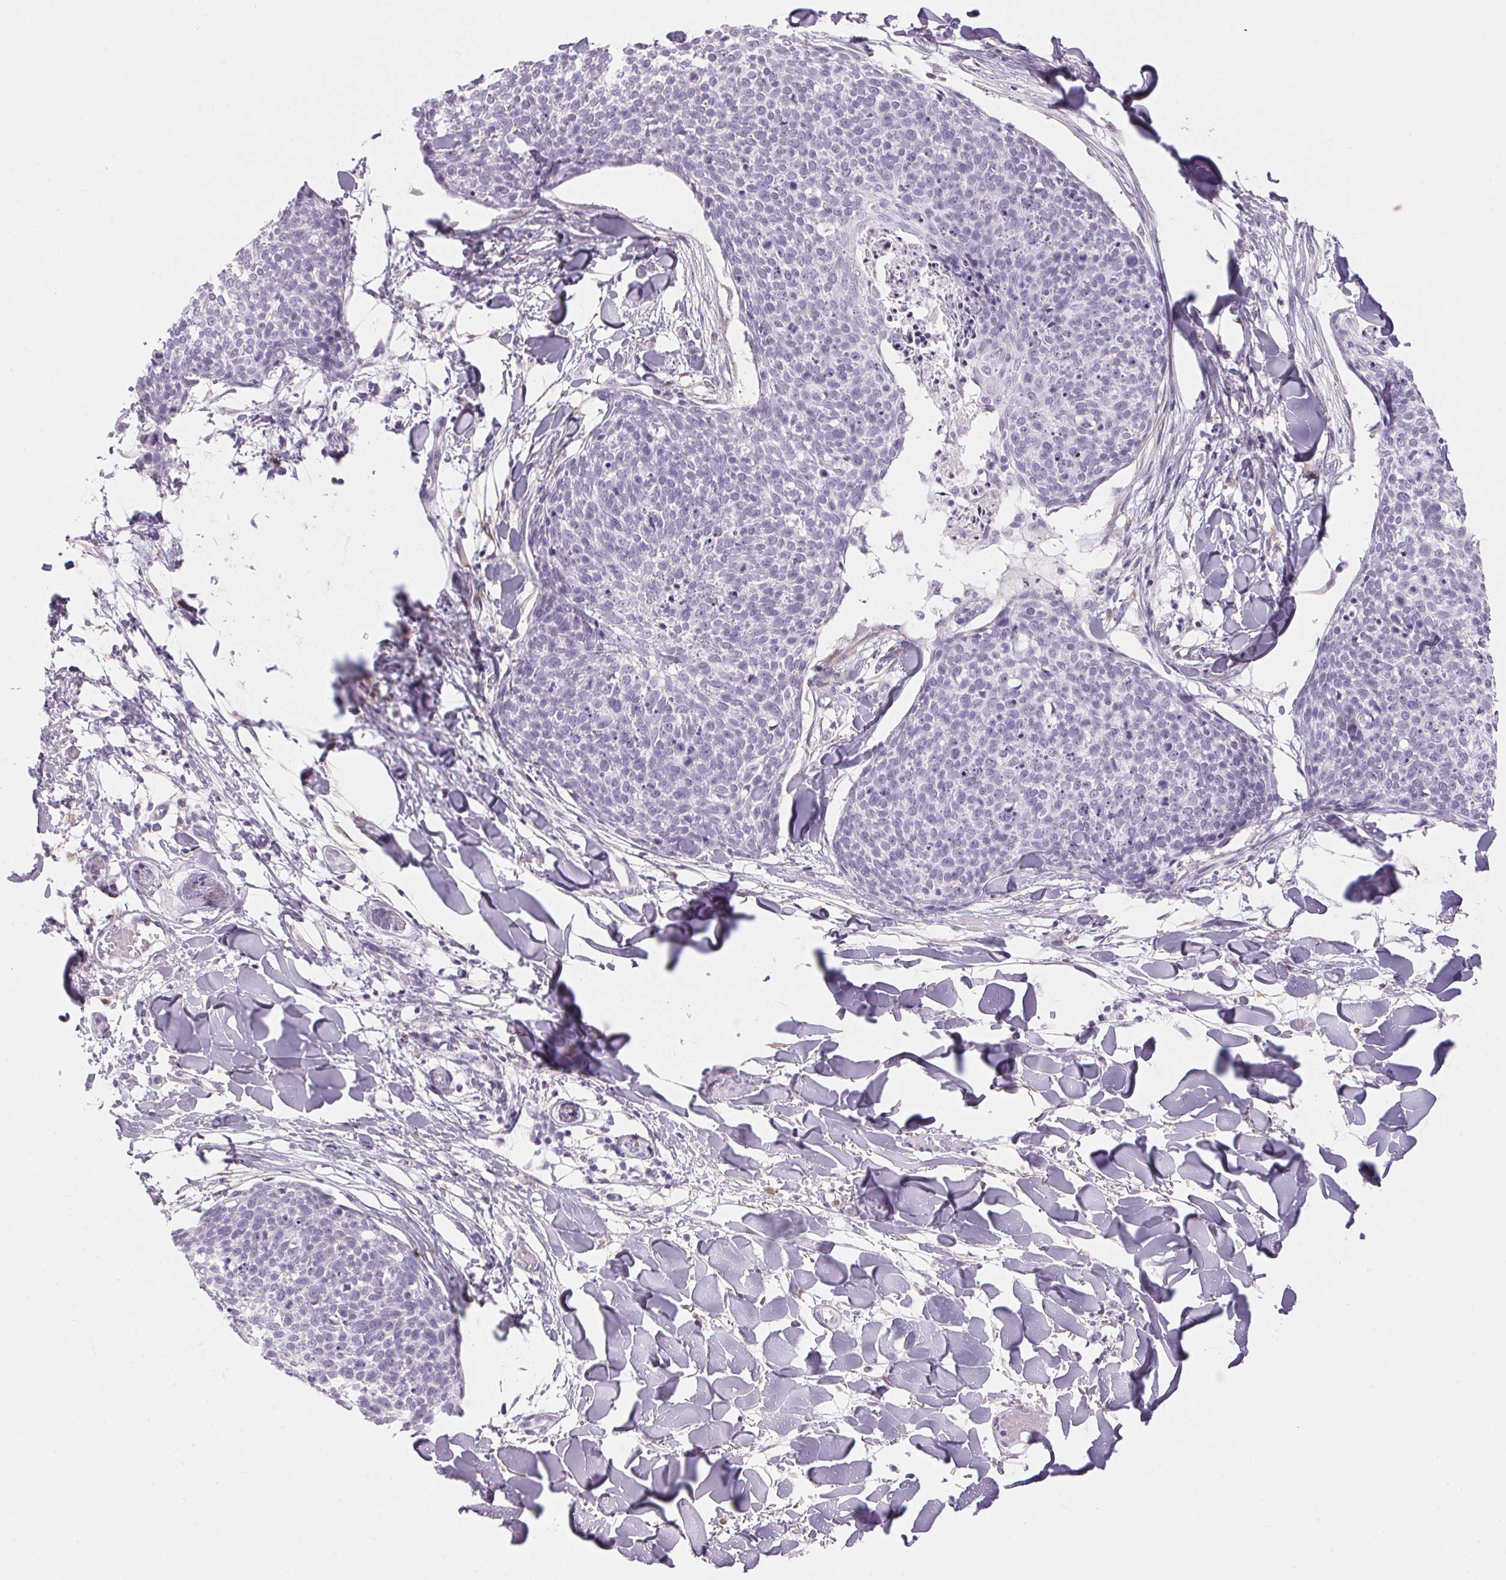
{"staining": {"intensity": "negative", "quantity": "none", "location": "none"}, "tissue": "skin cancer", "cell_type": "Tumor cells", "image_type": "cancer", "snomed": [{"axis": "morphology", "description": "Squamous cell carcinoma, NOS"}, {"axis": "topography", "description": "Skin"}, {"axis": "topography", "description": "Vulva"}], "caption": "Skin cancer (squamous cell carcinoma) stained for a protein using immunohistochemistry (IHC) demonstrates no positivity tumor cells.", "gene": "CADPS", "patient": {"sex": "female", "age": 75}}